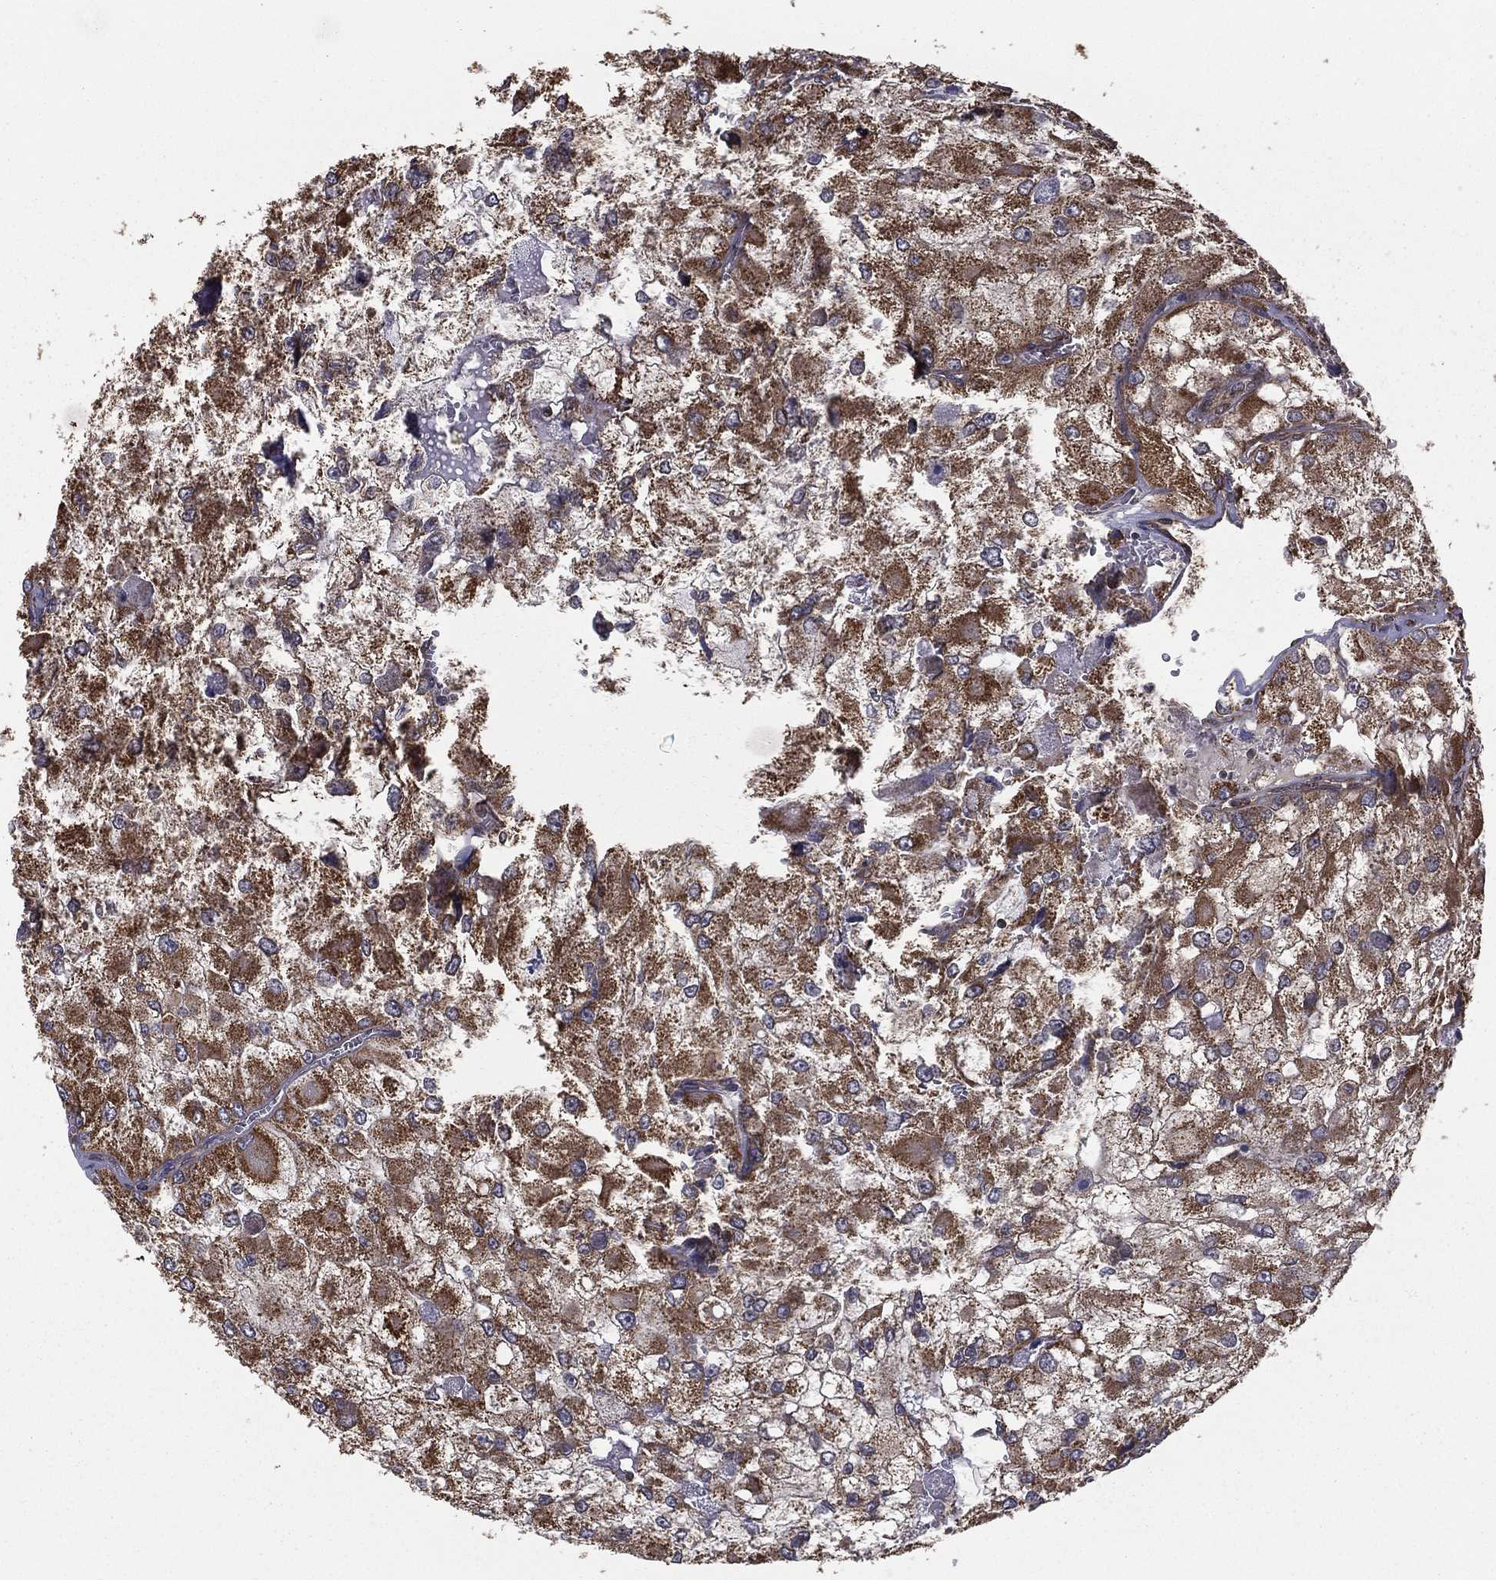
{"staining": {"intensity": "strong", "quantity": ">75%", "location": "cytoplasmic/membranous"}, "tissue": "renal cancer", "cell_type": "Tumor cells", "image_type": "cancer", "snomed": [{"axis": "morphology", "description": "Adenocarcinoma, NOS"}, {"axis": "topography", "description": "Kidney"}], "caption": "There is high levels of strong cytoplasmic/membranous expression in tumor cells of renal cancer (adenocarcinoma), as demonstrated by immunohistochemical staining (brown color).", "gene": "RIGI", "patient": {"sex": "female", "age": 70}}